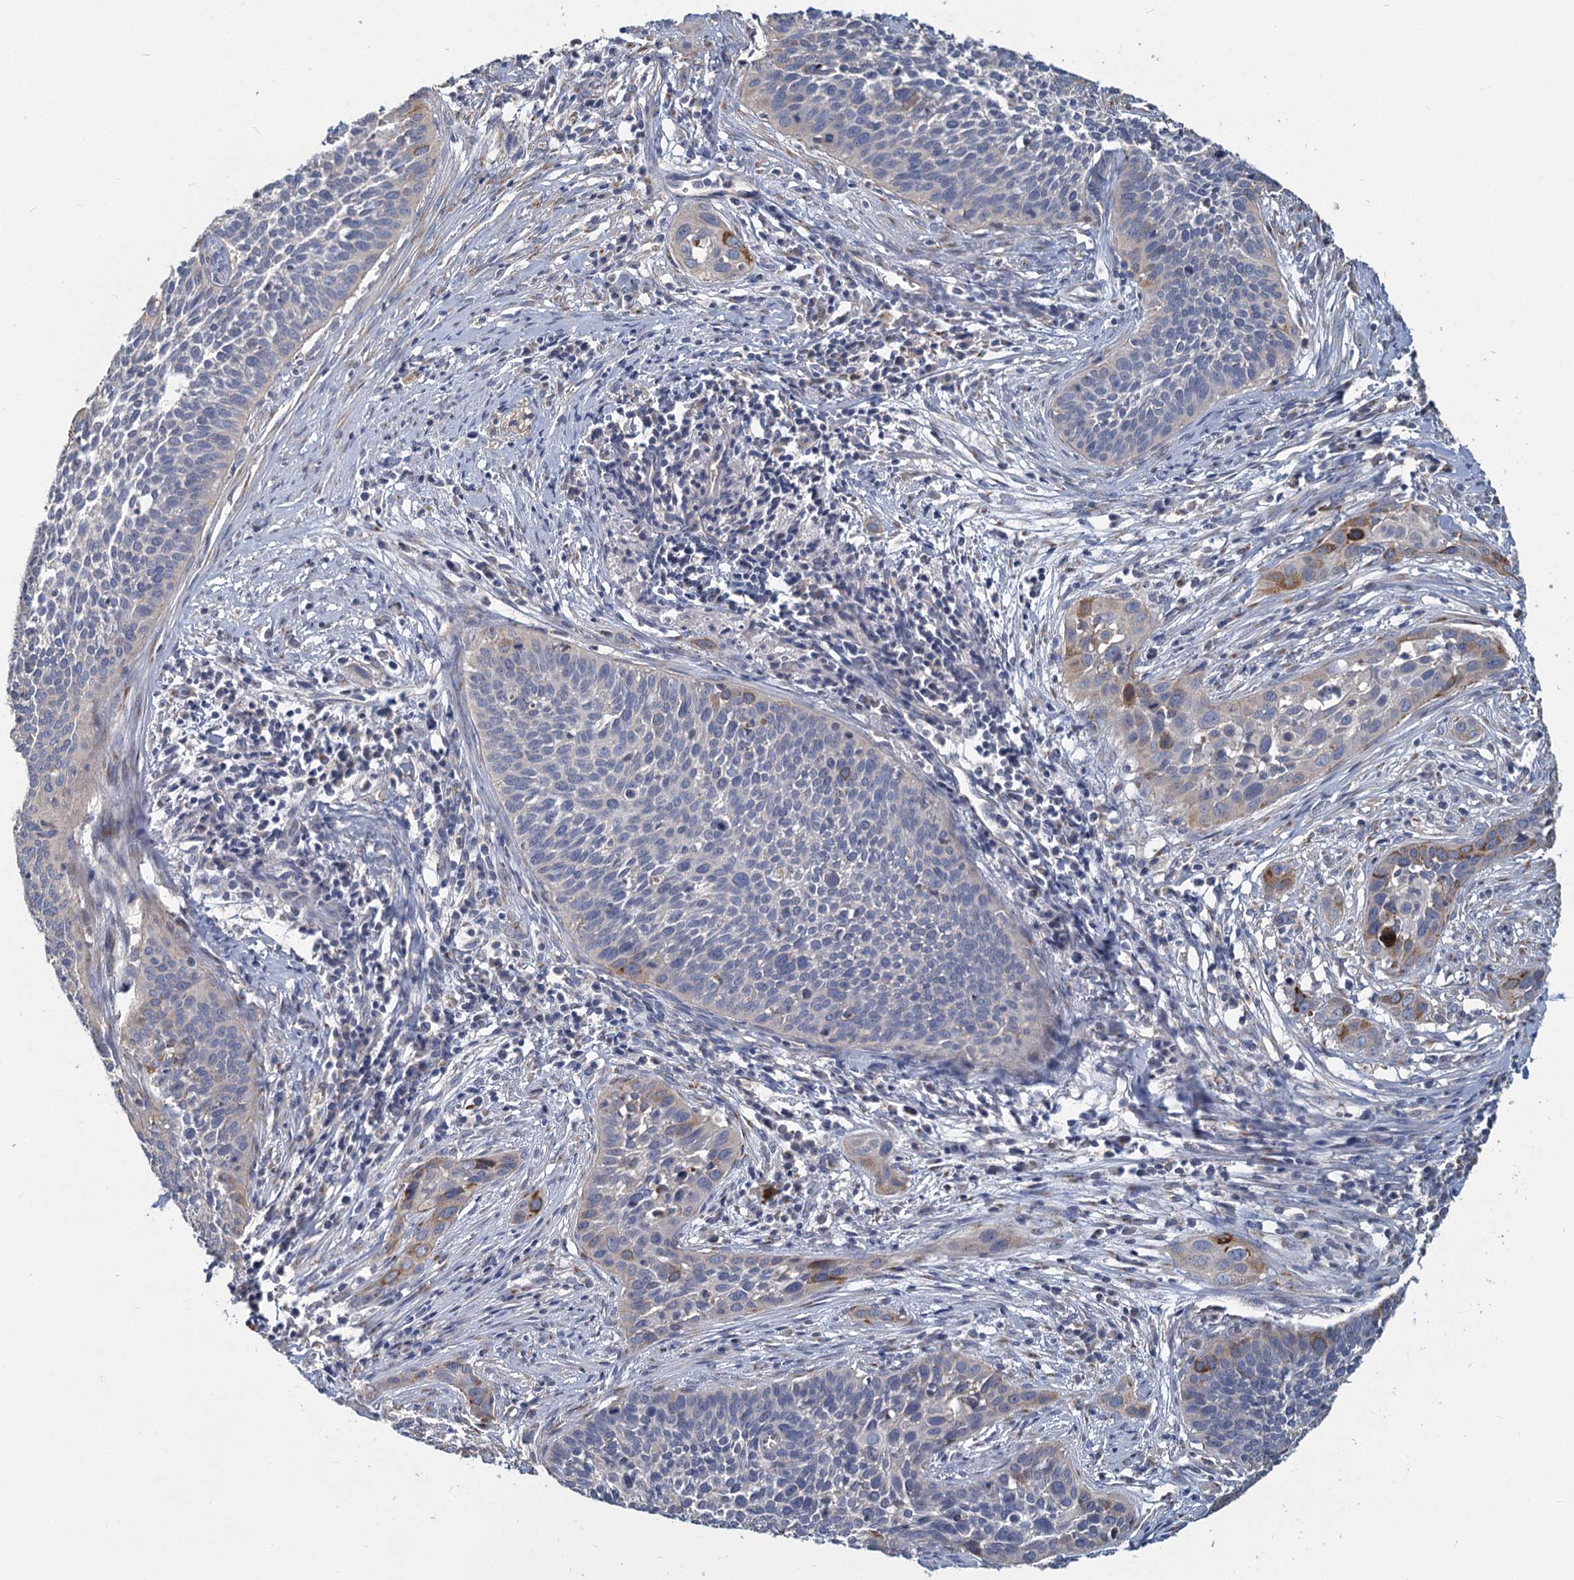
{"staining": {"intensity": "moderate", "quantity": "<25%", "location": "cytoplasmic/membranous"}, "tissue": "cervical cancer", "cell_type": "Tumor cells", "image_type": "cancer", "snomed": [{"axis": "morphology", "description": "Squamous cell carcinoma, NOS"}, {"axis": "topography", "description": "Cervix"}], "caption": "This is a histology image of IHC staining of cervical cancer, which shows moderate positivity in the cytoplasmic/membranous of tumor cells.", "gene": "HES2", "patient": {"sex": "female", "age": 34}}